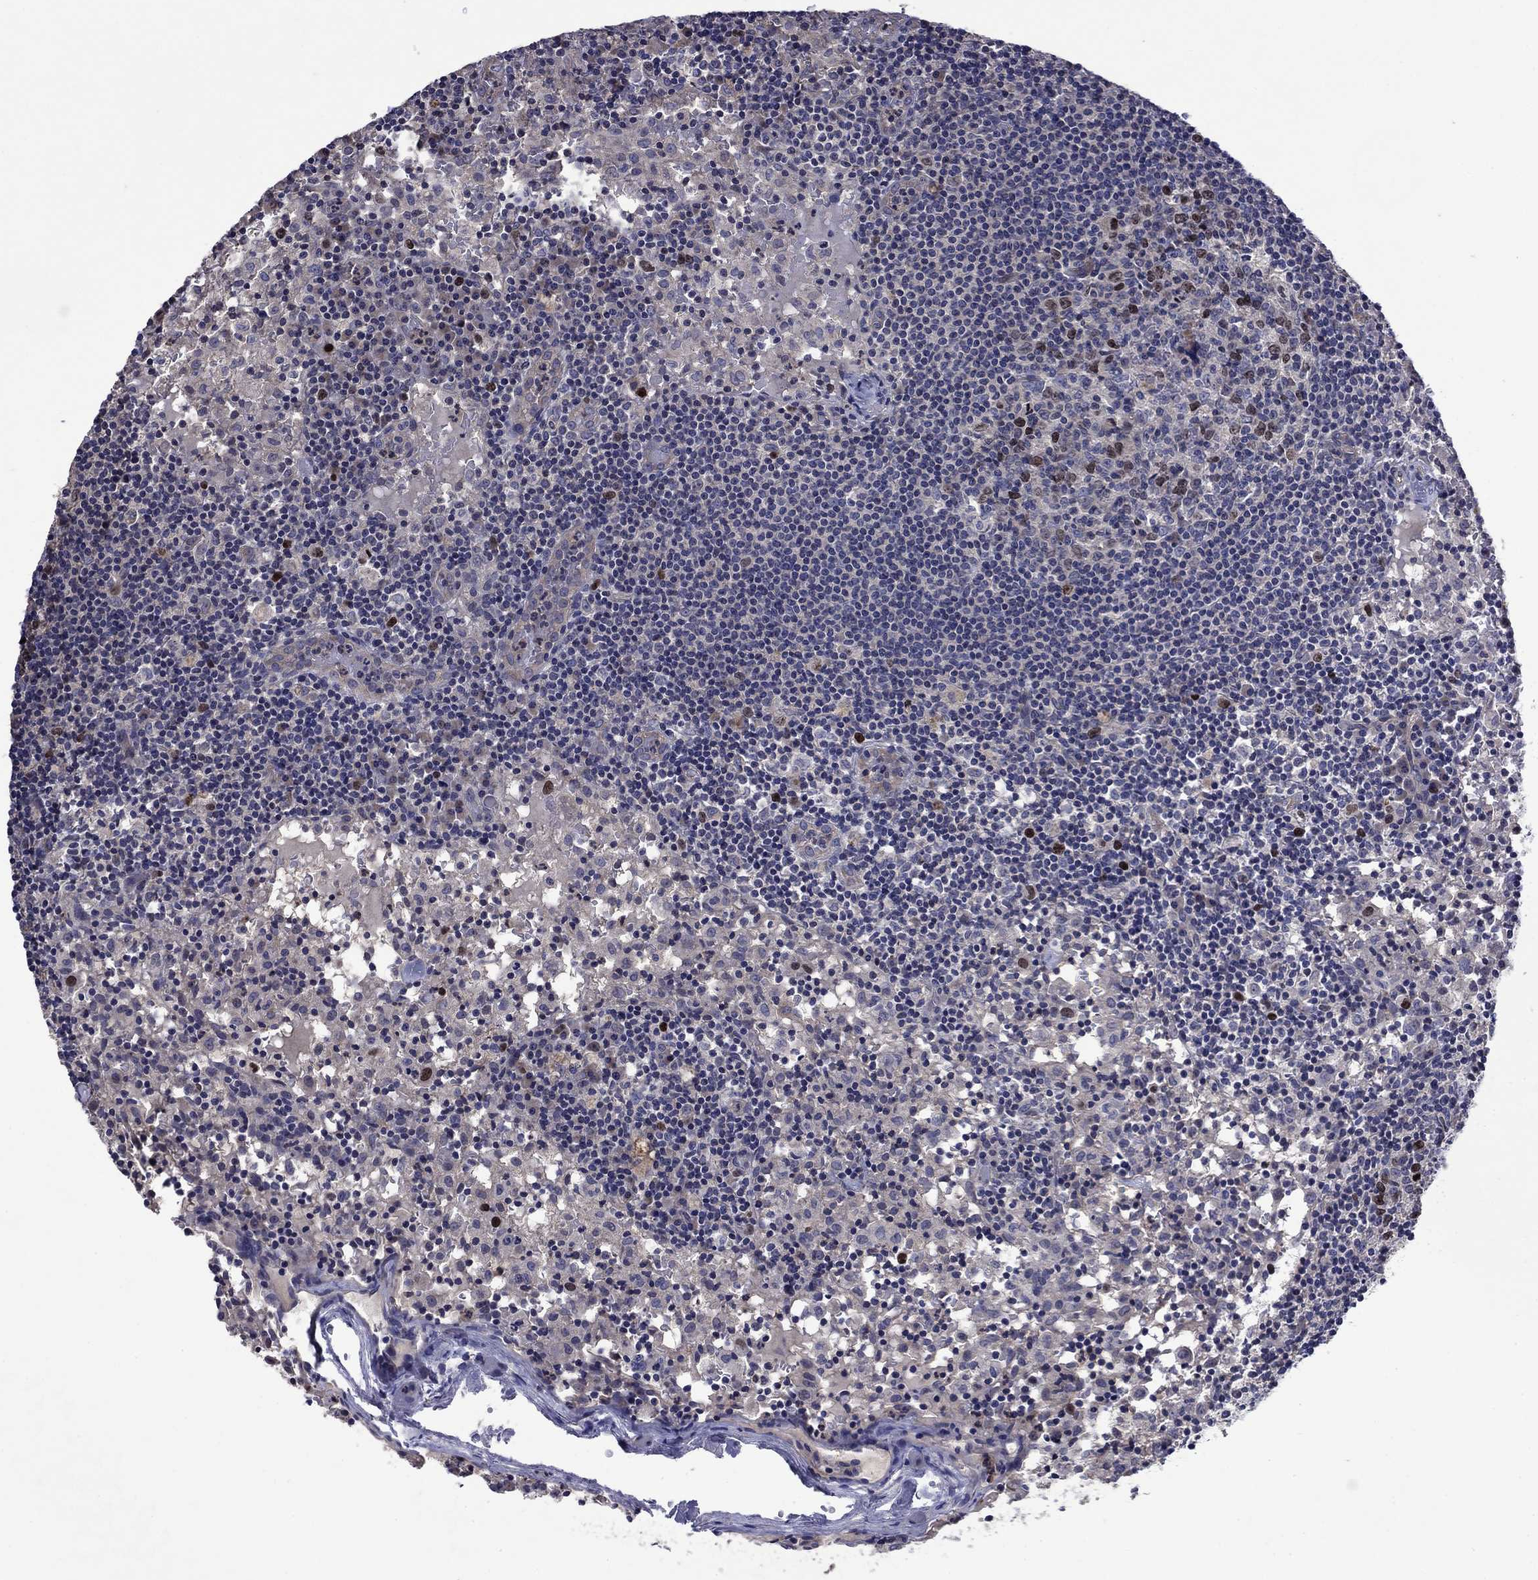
{"staining": {"intensity": "moderate", "quantity": "<25%", "location": "nuclear"}, "tissue": "lymph node", "cell_type": "Germinal center cells", "image_type": "normal", "snomed": [{"axis": "morphology", "description": "Normal tissue, NOS"}, {"axis": "topography", "description": "Lymph node"}], "caption": "Protein analysis of unremarkable lymph node demonstrates moderate nuclear expression in approximately <25% of germinal center cells.", "gene": "KIF22", "patient": {"sex": "male", "age": 62}}